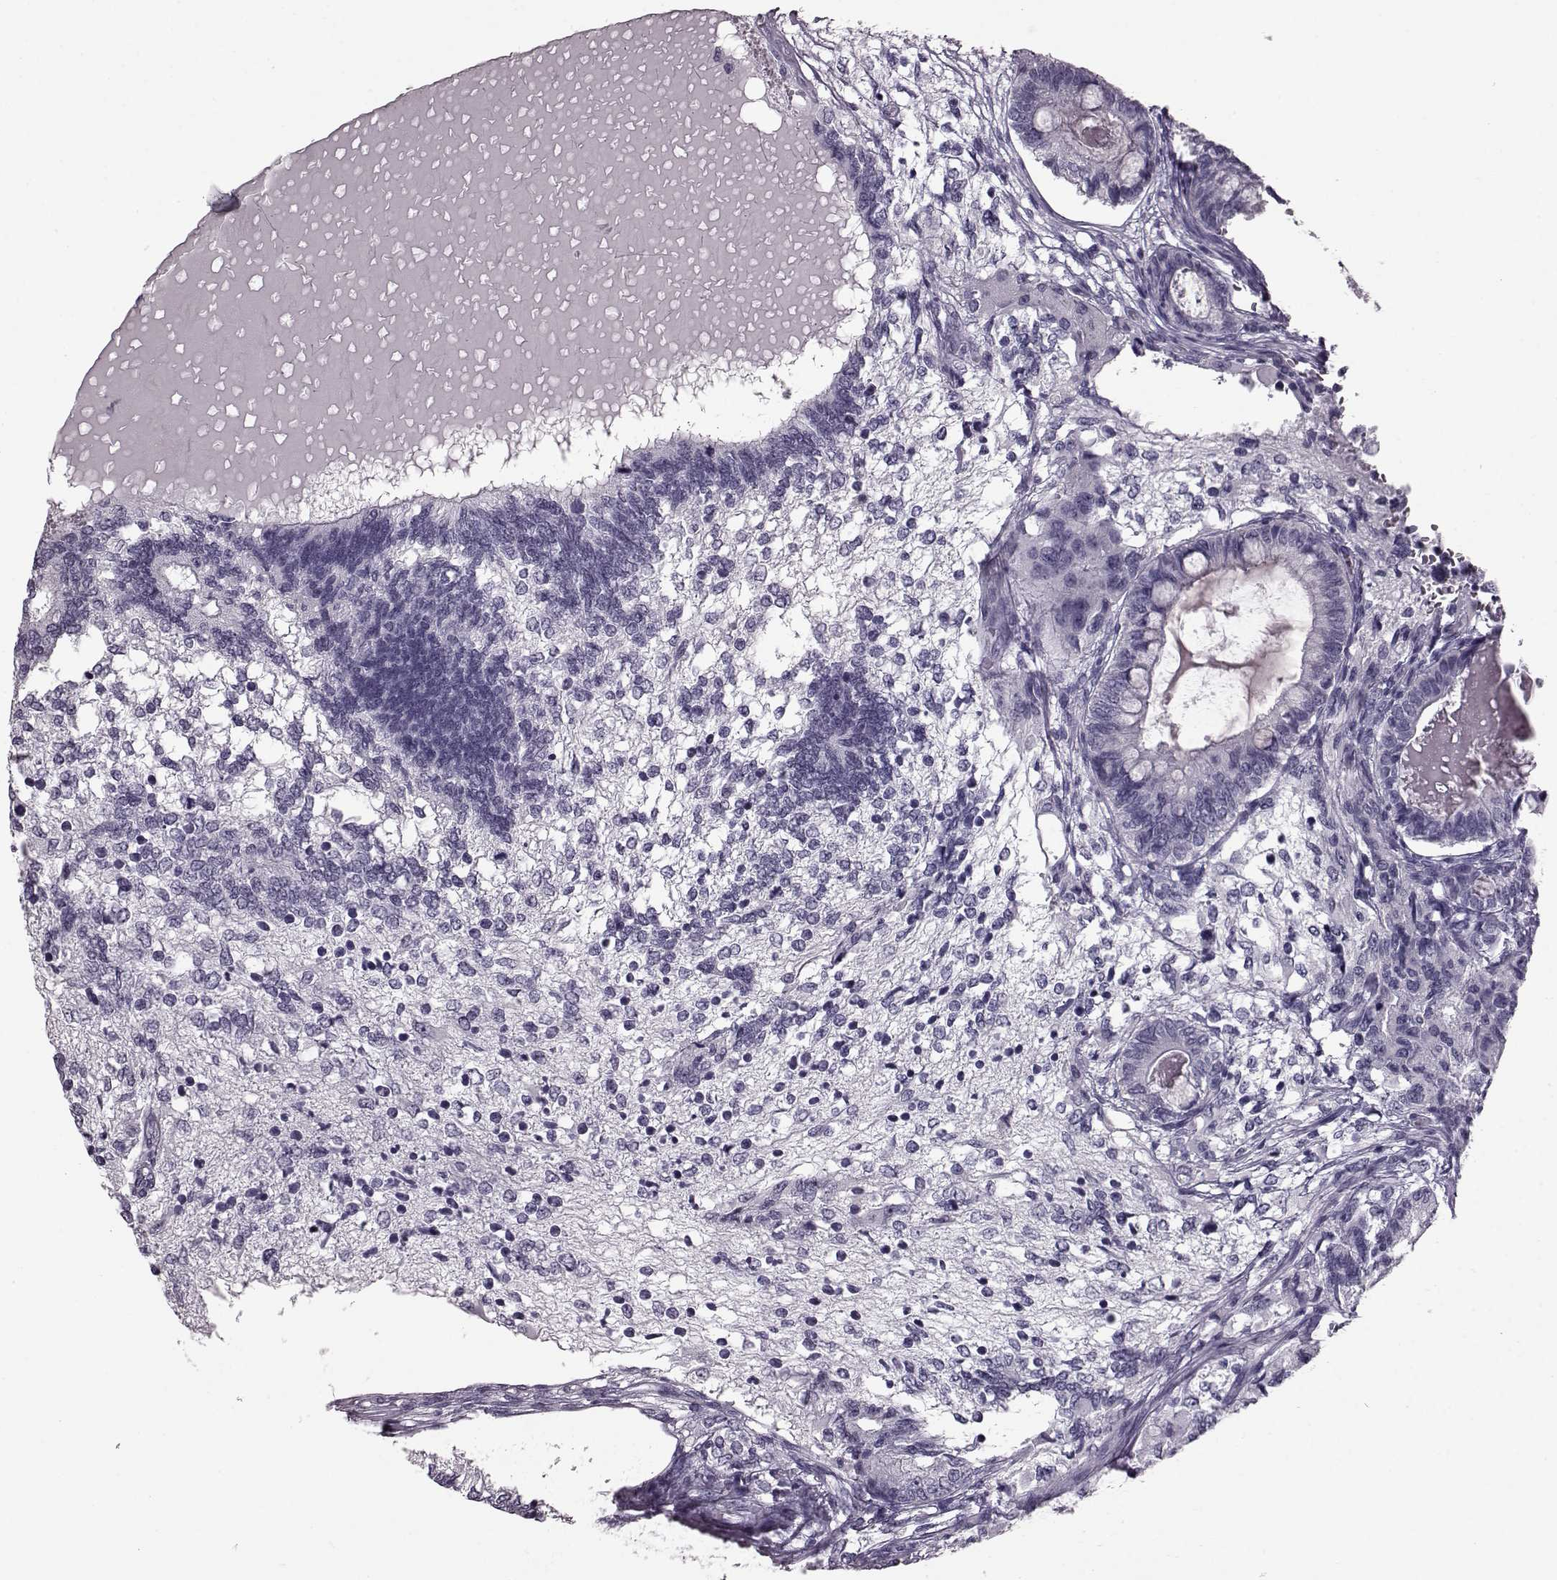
{"staining": {"intensity": "negative", "quantity": "none", "location": "none"}, "tissue": "testis cancer", "cell_type": "Tumor cells", "image_type": "cancer", "snomed": [{"axis": "morphology", "description": "Seminoma, NOS"}, {"axis": "morphology", "description": "Carcinoma, Embryonal, NOS"}, {"axis": "topography", "description": "Testis"}], "caption": "Micrograph shows no significant protein expression in tumor cells of seminoma (testis). Nuclei are stained in blue.", "gene": "AIPL1", "patient": {"sex": "male", "age": 41}}